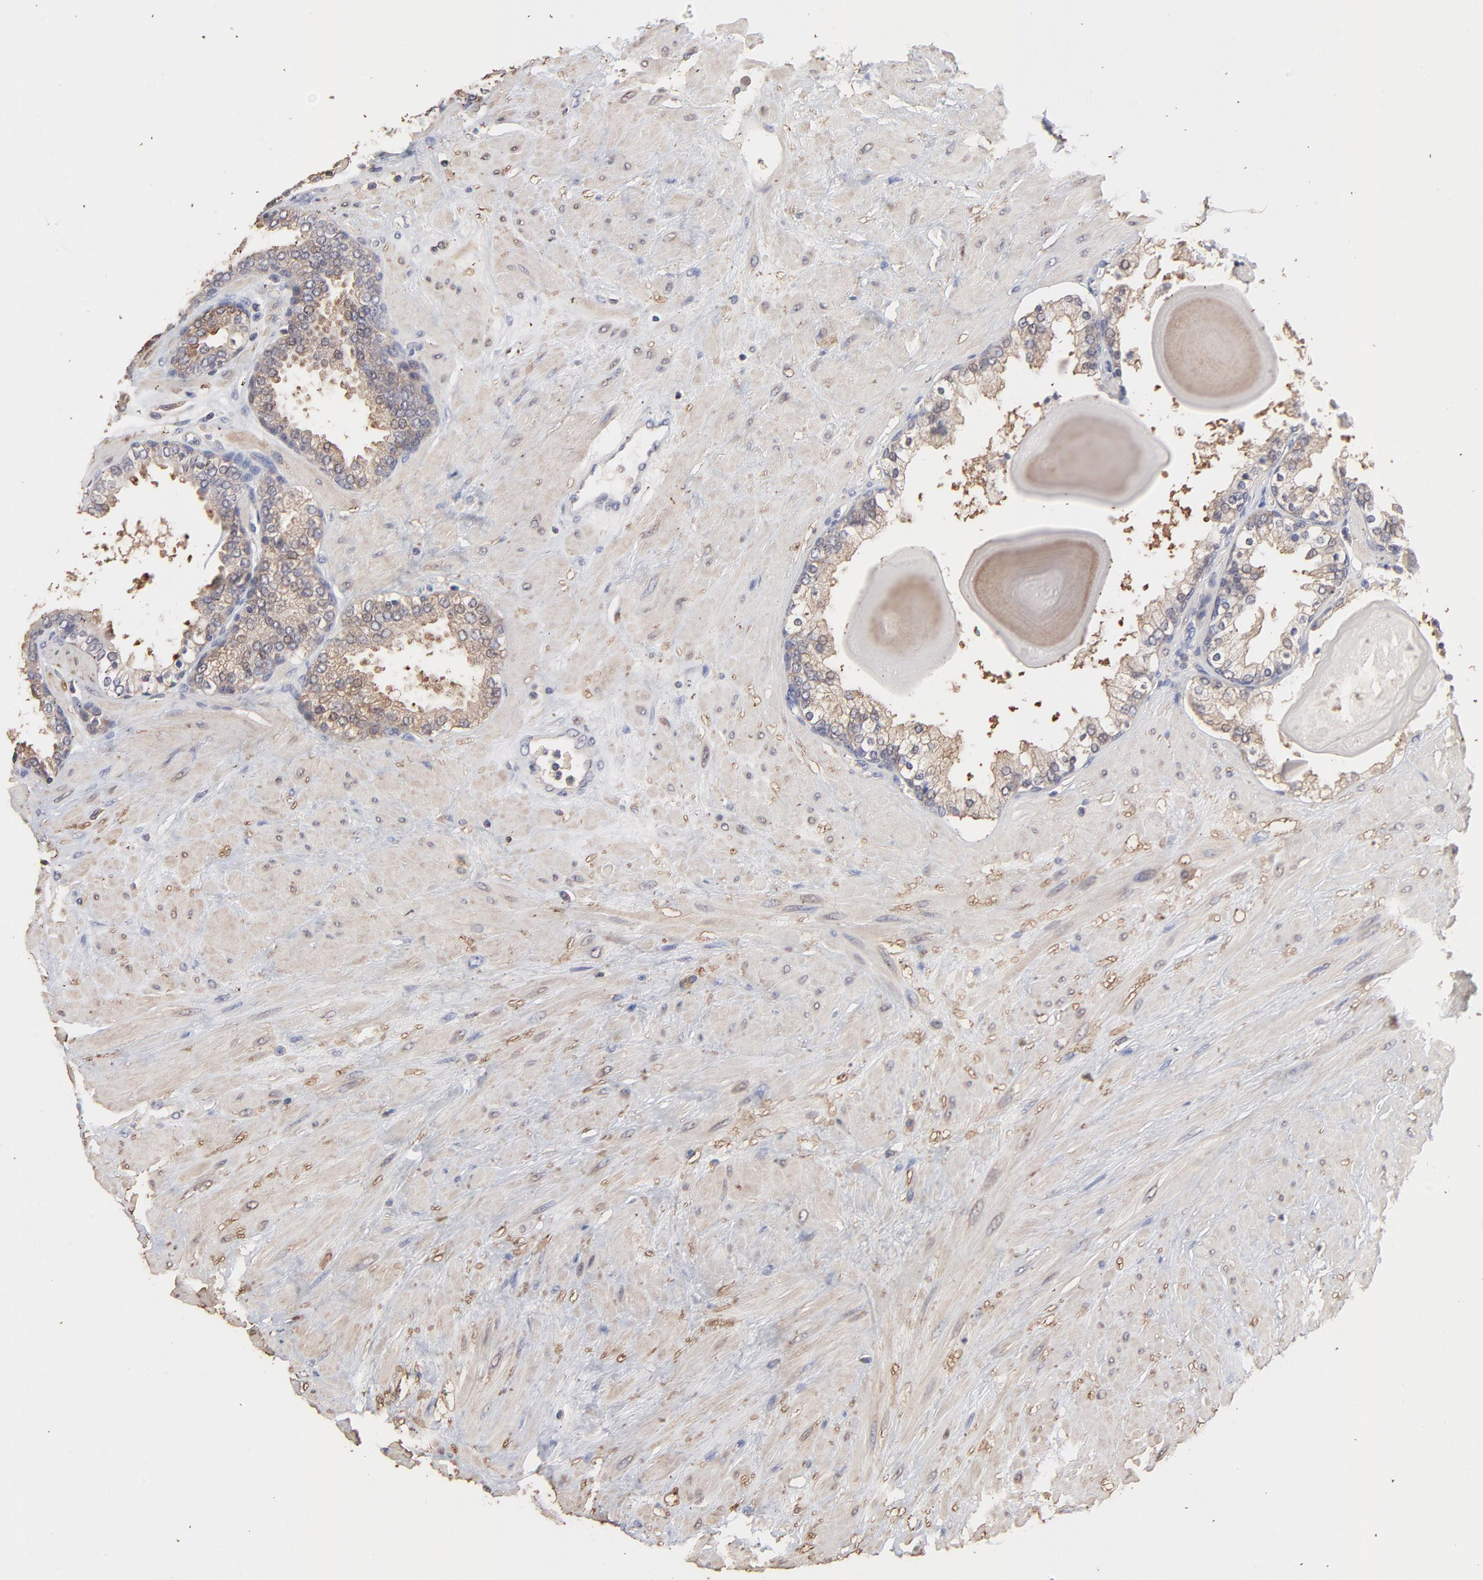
{"staining": {"intensity": "moderate", "quantity": ">75%", "location": "cytoplasmic/membranous"}, "tissue": "prostate", "cell_type": "Glandular cells", "image_type": "normal", "snomed": [{"axis": "morphology", "description": "Normal tissue, NOS"}, {"axis": "topography", "description": "Prostate"}], "caption": "Protein expression by IHC demonstrates moderate cytoplasmic/membranous staining in approximately >75% of glandular cells in unremarkable prostate.", "gene": "TANGO2", "patient": {"sex": "male", "age": 51}}